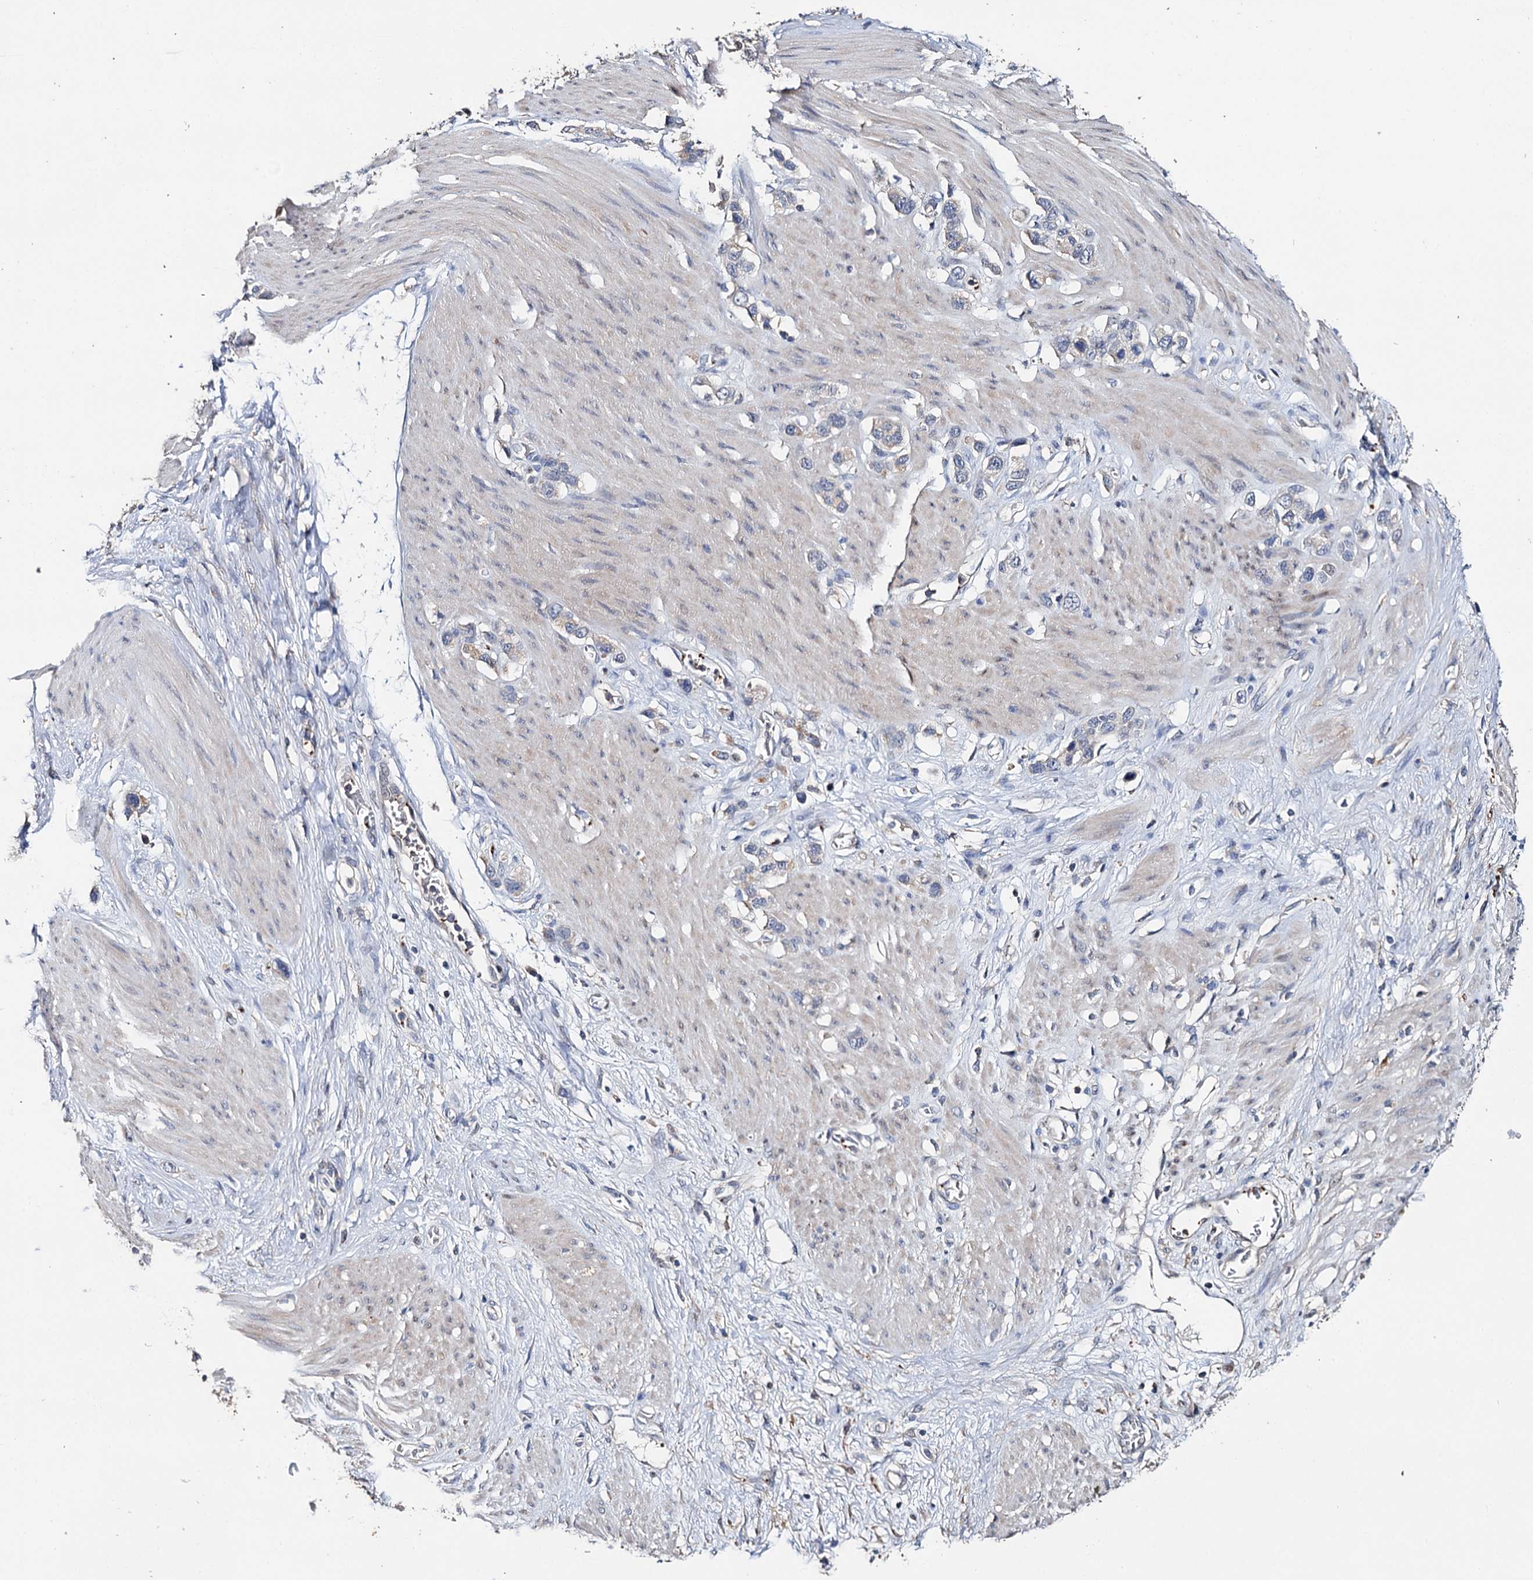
{"staining": {"intensity": "negative", "quantity": "none", "location": "none"}, "tissue": "stomach cancer", "cell_type": "Tumor cells", "image_type": "cancer", "snomed": [{"axis": "morphology", "description": "Adenocarcinoma, NOS"}, {"axis": "morphology", "description": "Adenocarcinoma, High grade"}, {"axis": "topography", "description": "Stomach, upper"}, {"axis": "topography", "description": "Stomach, lower"}], "caption": "Tumor cells are negative for brown protein staining in stomach cancer. (DAB (3,3'-diaminobenzidine) immunohistochemistry (IHC) visualized using brightfield microscopy, high magnification).", "gene": "DNAH6", "patient": {"sex": "female", "age": 65}}